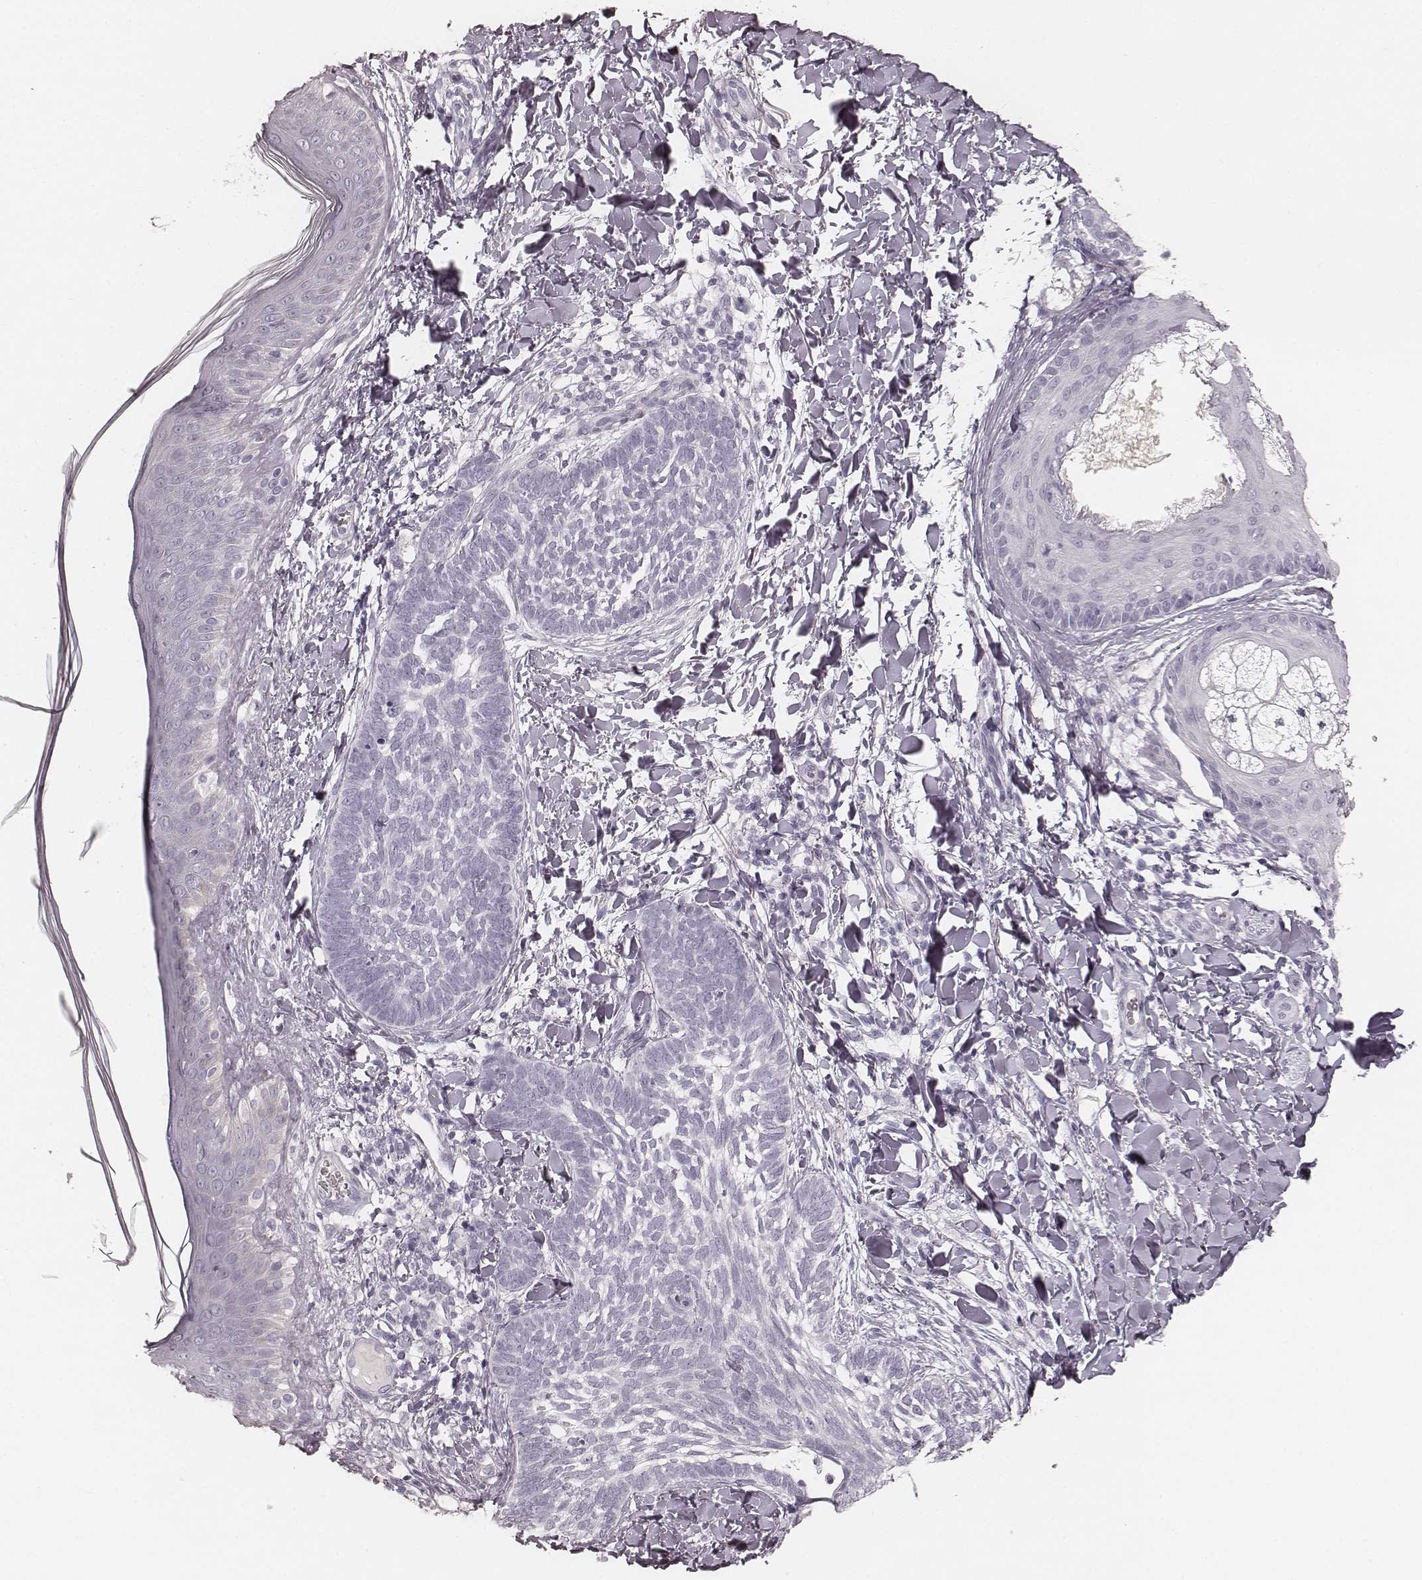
{"staining": {"intensity": "negative", "quantity": "none", "location": "none"}, "tissue": "skin cancer", "cell_type": "Tumor cells", "image_type": "cancer", "snomed": [{"axis": "morphology", "description": "Normal tissue, NOS"}, {"axis": "morphology", "description": "Basal cell carcinoma"}, {"axis": "topography", "description": "Skin"}], "caption": "Immunohistochemistry (IHC) micrograph of neoplastic tissue: human skin cancer stained with DAB displays no significant protein positivity in tumor cells.", "gene": "KRT26", "patient": {"sex": "male", "age": 46}}